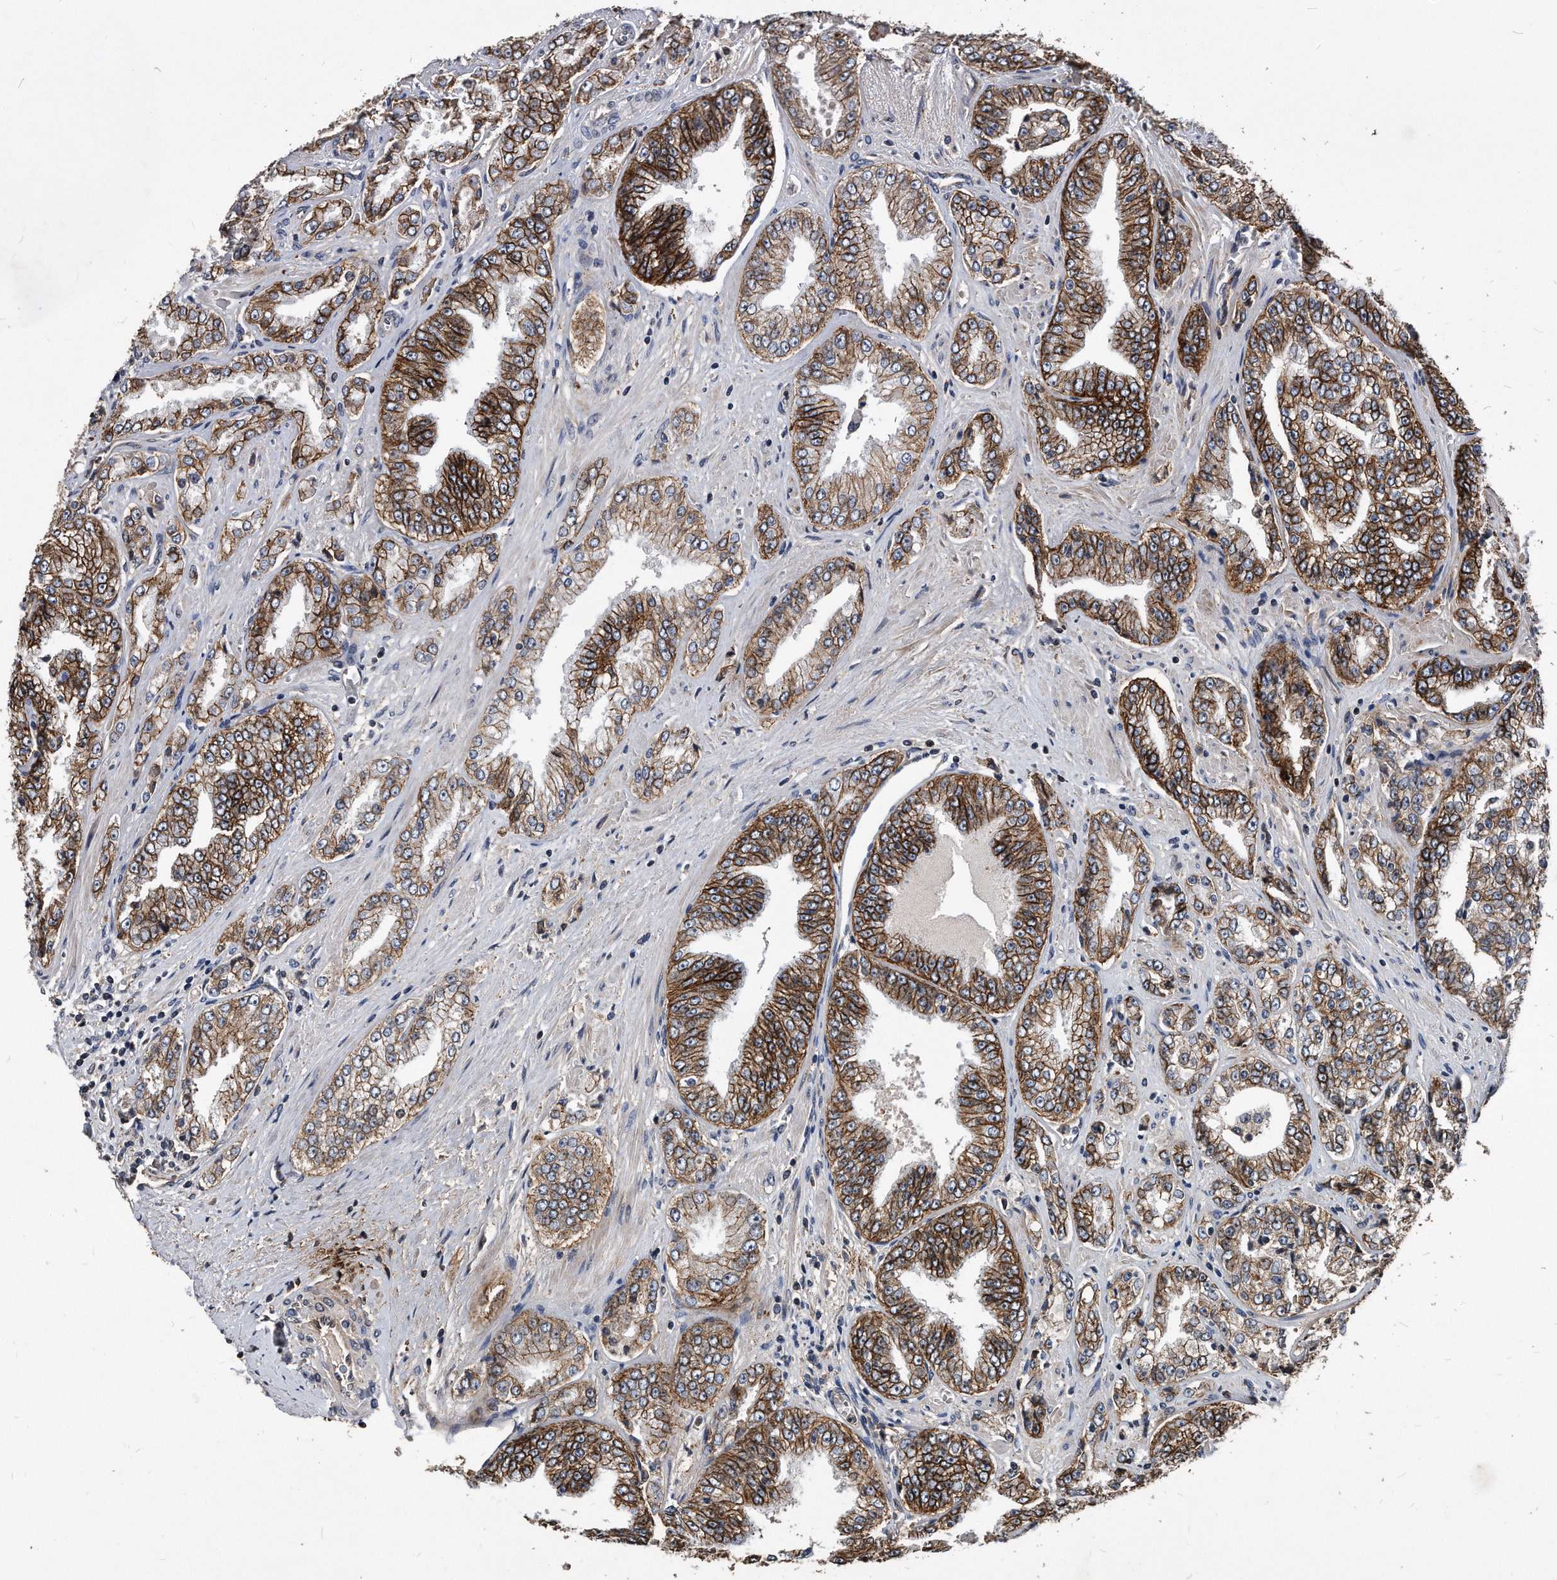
{"staining": {"intensity": "strong", "quantity": ">75%", "location": "cytoplasmic/membranous"}, "tissue": "prostate cancer", "cell_type": "Tumor cells", "image_type": "cancer", "snomed": [{"axis": "morphology", "description": "Adenocarcinoma, High grade"}, {"axis": "topography", "description": "Prostate"}], "caption": "Human prostate adenocarcinoma (high-grade) stained with a protein marker displays strong staining in tumor cells.", "gene": "IL20RA", "patient": {"sex": "male", "age": 71}}